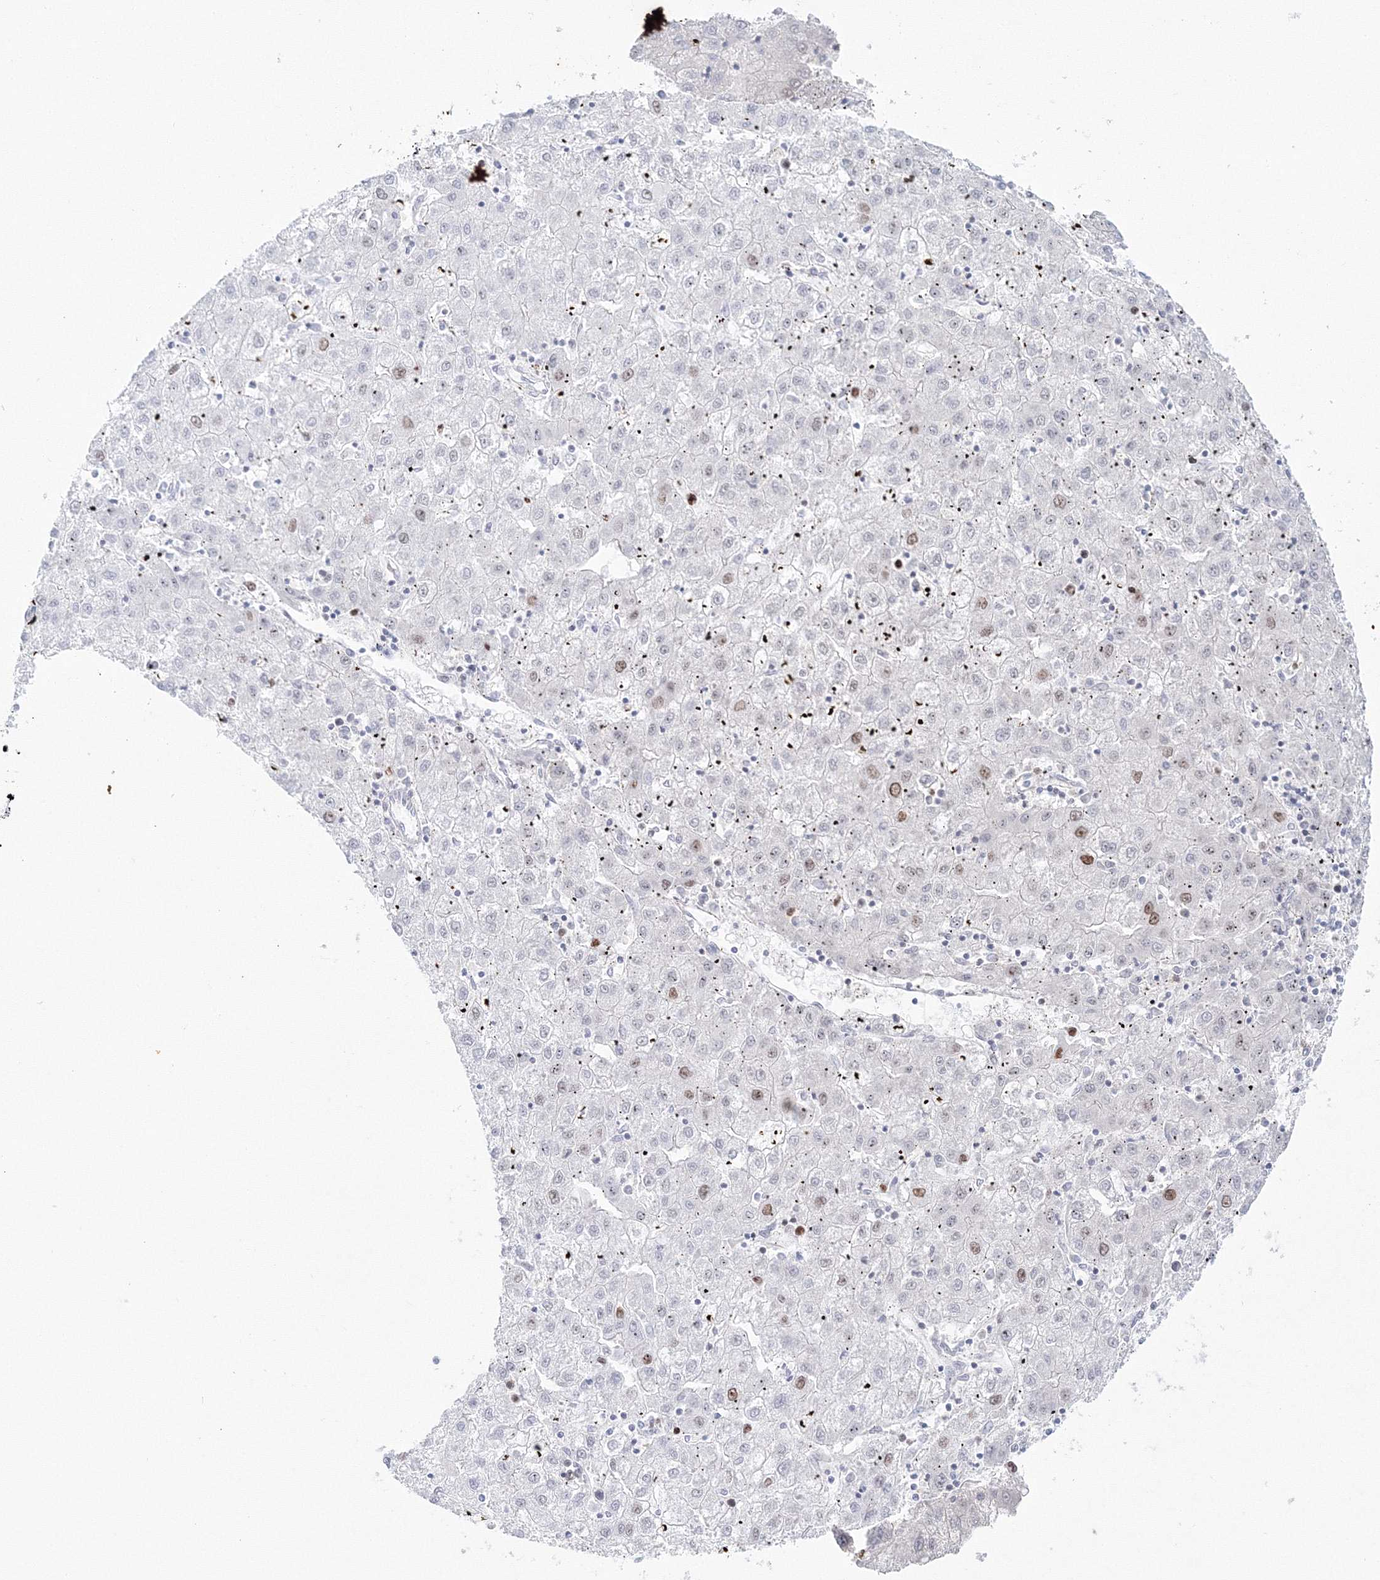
{"staining": {"intensity": "moderate", "quantity": "<25%", "location": "nuclear"}, "tissue": "liver cancer", "cell_type": "Tumor cells", "image_type": "cancer", "snomed": [{"axis": "morphology", "description": "Carcinoma, Hepatocellular, NOS"}, {"axis": "topography", "description": "Liver"}], "caption": "Hepatocellular carcinoma (liver) stained with DAB (3,3'-diaminobenzidine) immunohistochemistry exhibits low levels of moderate nuclear expression in about <25% of tumor cells. Using DAB (3,3'-diaminobenzidine) (brown) and hematoxylin (blue) stains, captured at high magnification using brightfield microscopy.", "gene": "LIG1", "patient": {"sex": "male", "age": 72}}